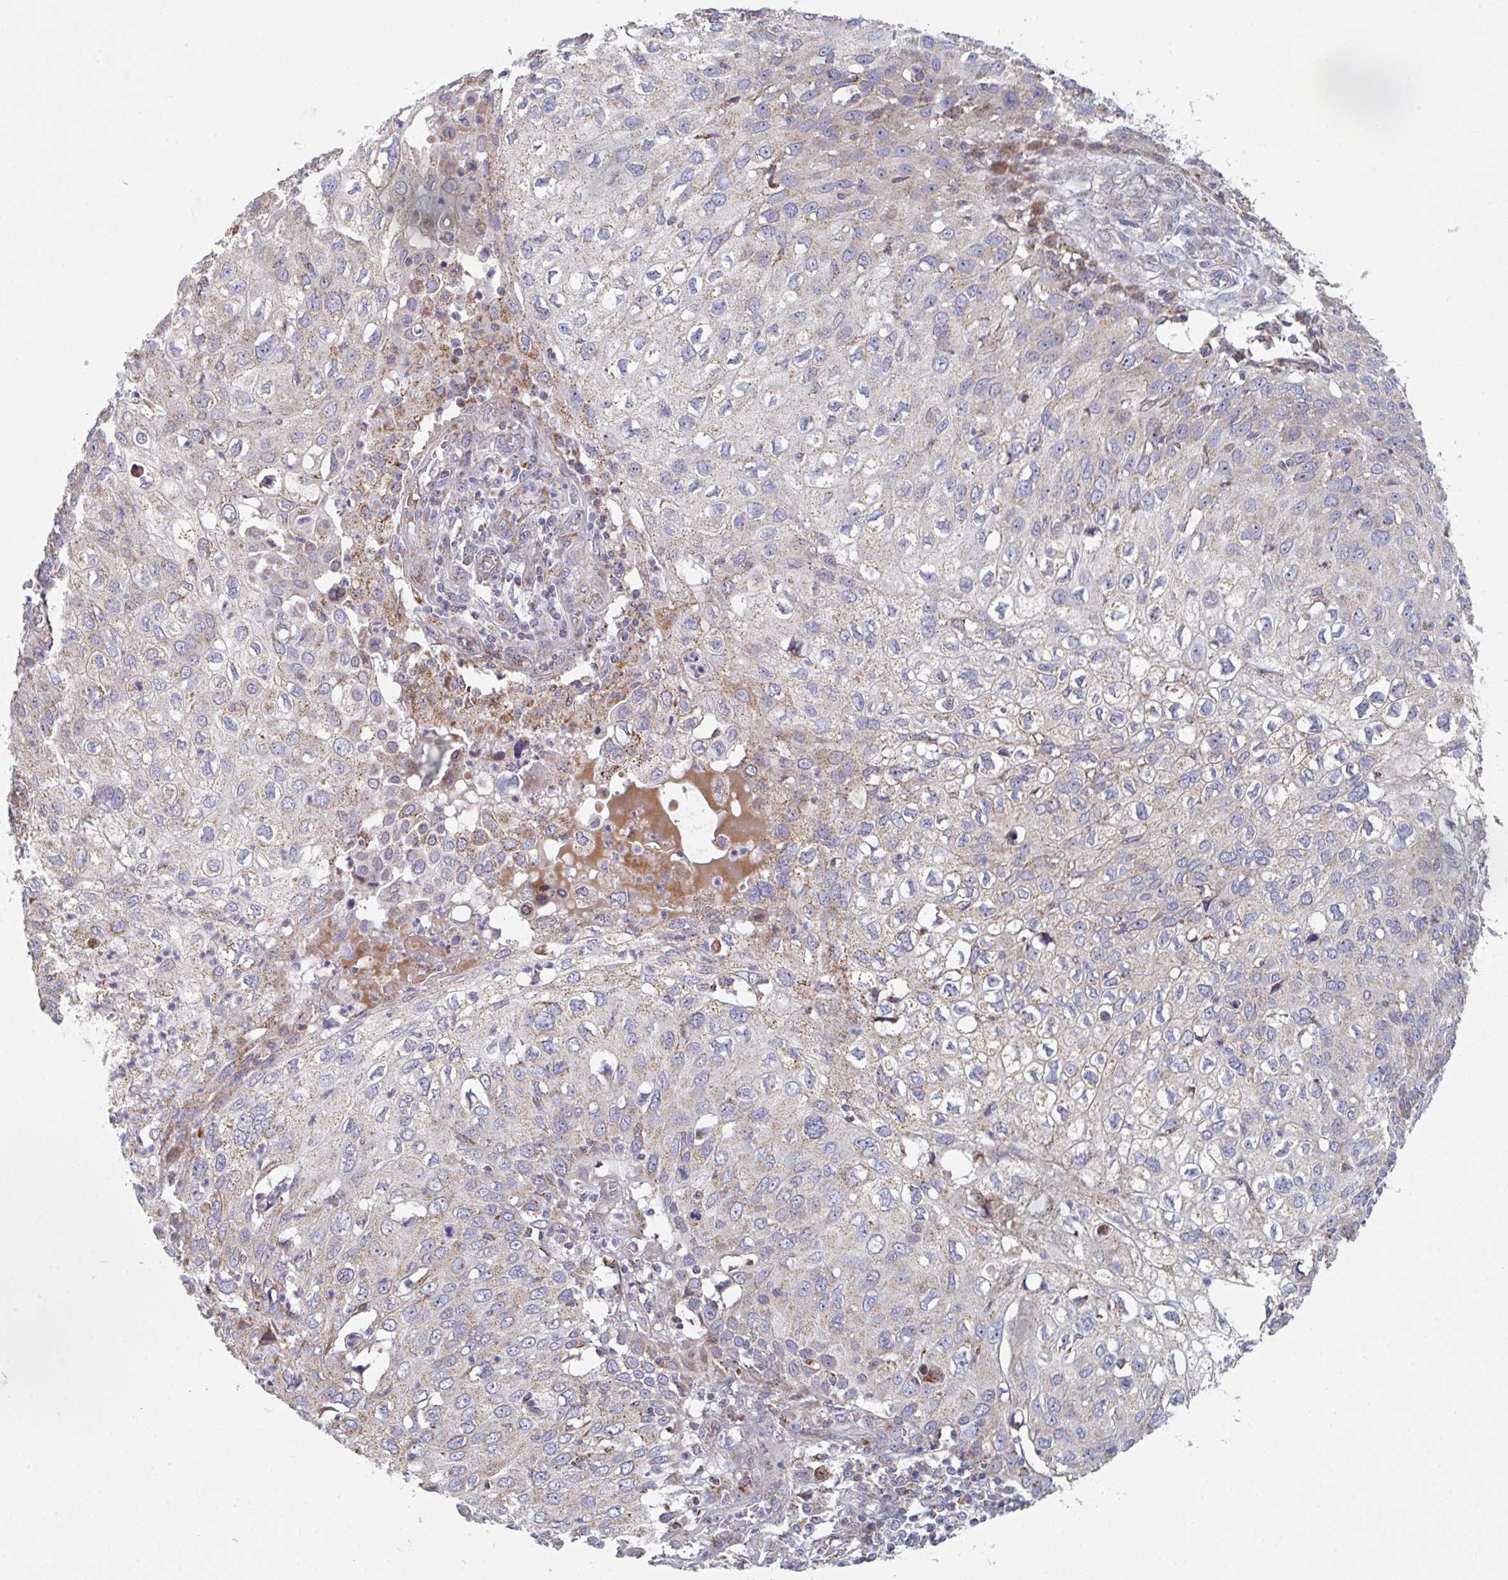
{"staining": {"intensity": "moderate", "quantity": "<25%", "location": "cytoplasmic/membranous"}, "tissue": "skin cancer", "cell_type": "Tumor cells", "image_type": "cancer", "snomed": [{"axis": "morphology", "description": "Squamous cell carcinoma, NOS"}, {"axis": "topography", "description": "Skin"}], "caption": "The immunohistochemical stain shows moderate cytoplasmic/membranous positivity in tumor cells of skin cancer (squamous cell carcinoma) tissue. The protein of interest is shown in brown color, while the nuclei are stained blue.", "gene": "ZNF644", "patient": {"sex": "male", "age": 87}}